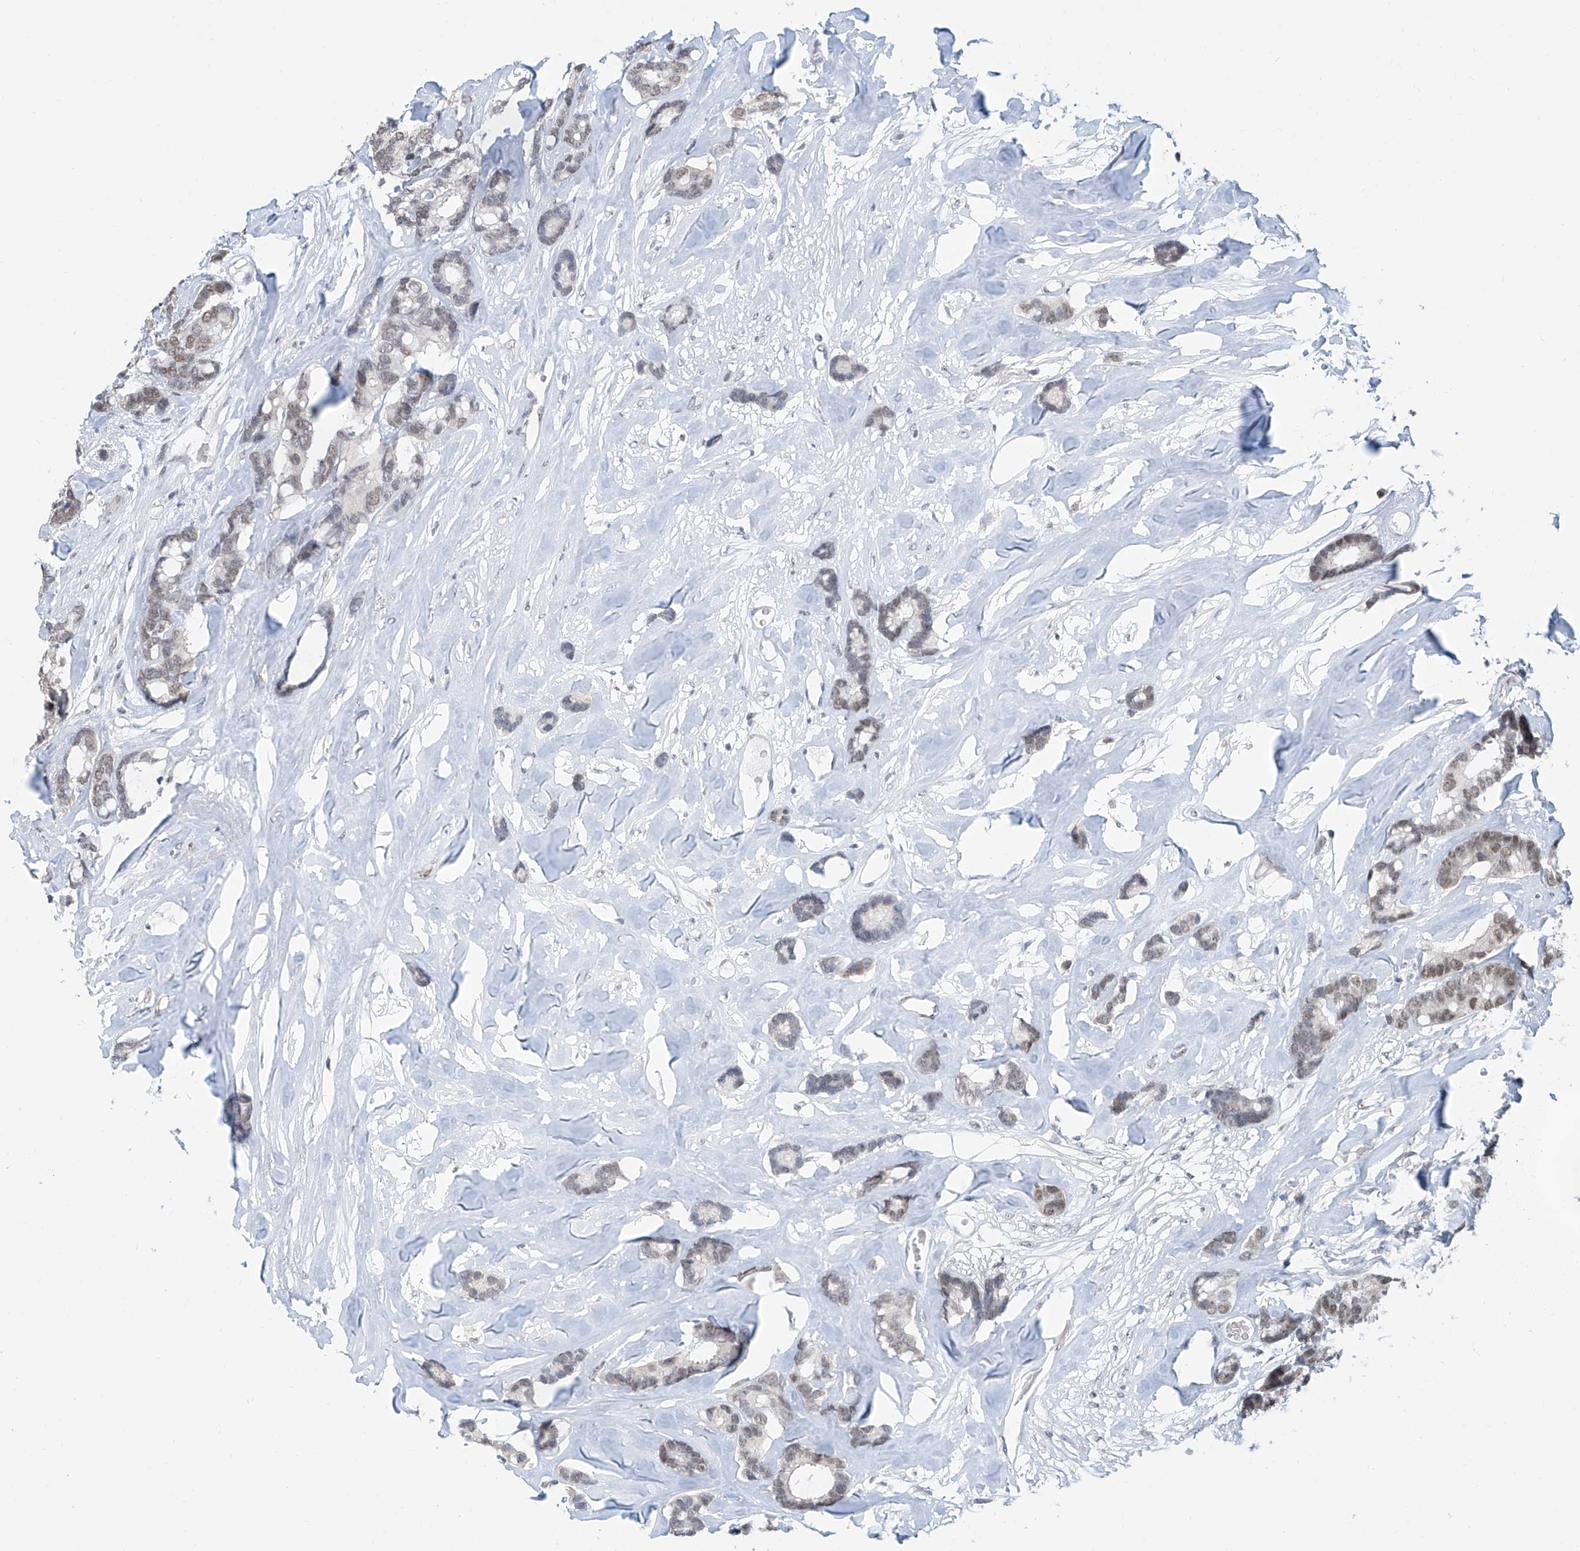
{"staining": {"intensity": "weak", "quantity": ">75%", "location": "nuclear"}, "tissue": "breast cancer", "cell_type": "Tumor cells", "image_type": "cancer", "snomed": [{"axis": "morphology", "description": "Duct carcinoma"}, {"axis": "topography", "description": "Breast"}], "caption": "Immunohistochemistry histopathology image of invasive ductal carcinoma (breast) stained for a protein (brown), which demonstrates low levels of weak nuclear positivity in approximately >75% of tumor cells.", "gene": "SDE2", "patient": {"sex": "female", "age": 87}}